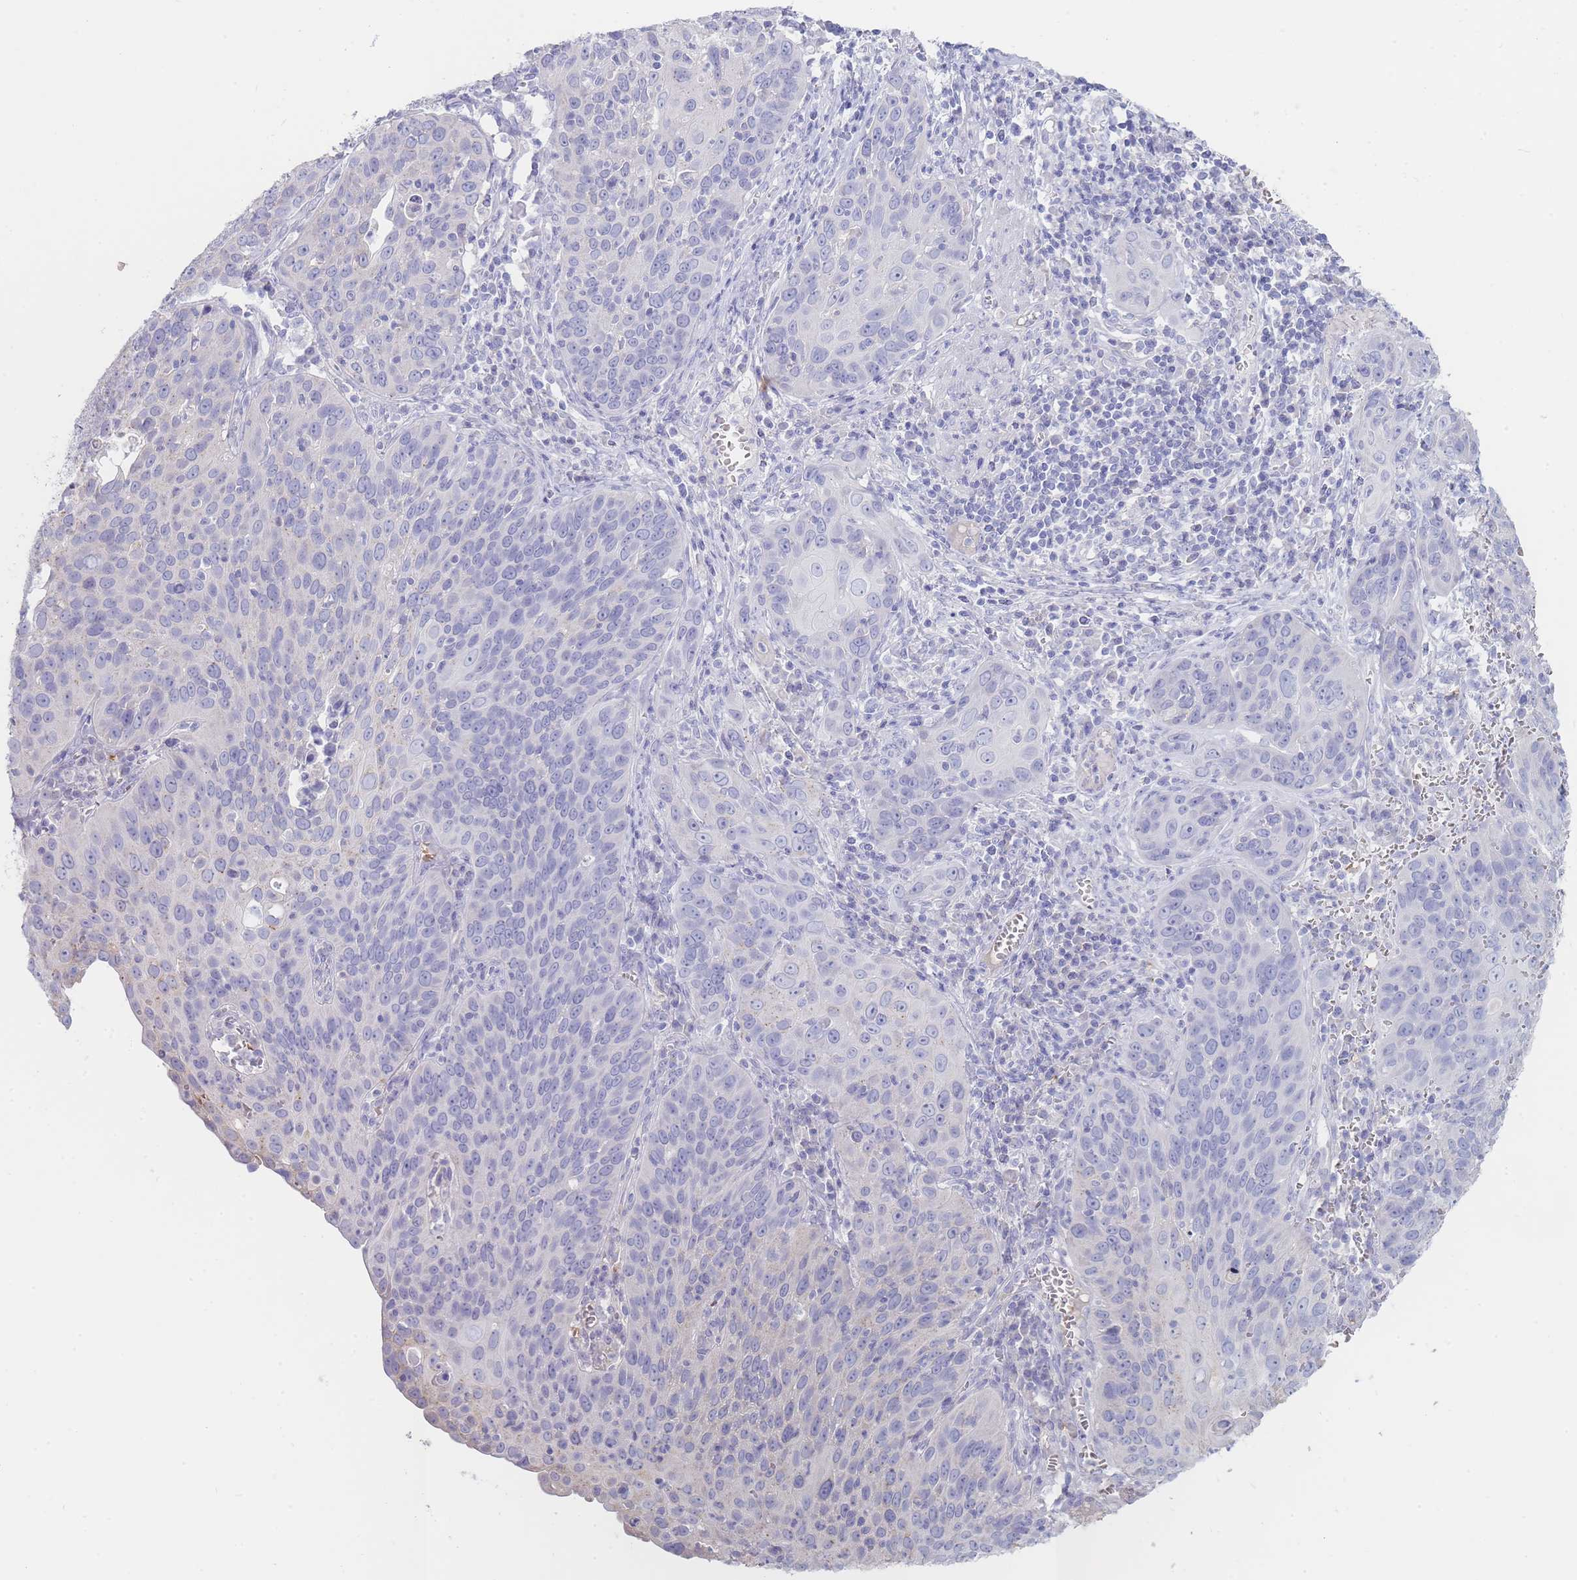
{"staining": {"intensity": "negative", "quantity": "none", "location": "none"}, "tissue": "cervical cancer", "cell_type": "Tumor cells", "image_type": "cancer", "snomed": [{"axis": "morphology", "description": "Squamous cell carcinoma, NOS"}, {"axis": "topography", "description": "Cervix"}], "caption": "A photomicrograph of human cervical squamous cell carcinoma is negative for staining in tumor cells.", "gene": "HBG2", "patient": {"sex": "female", "age": 36}}